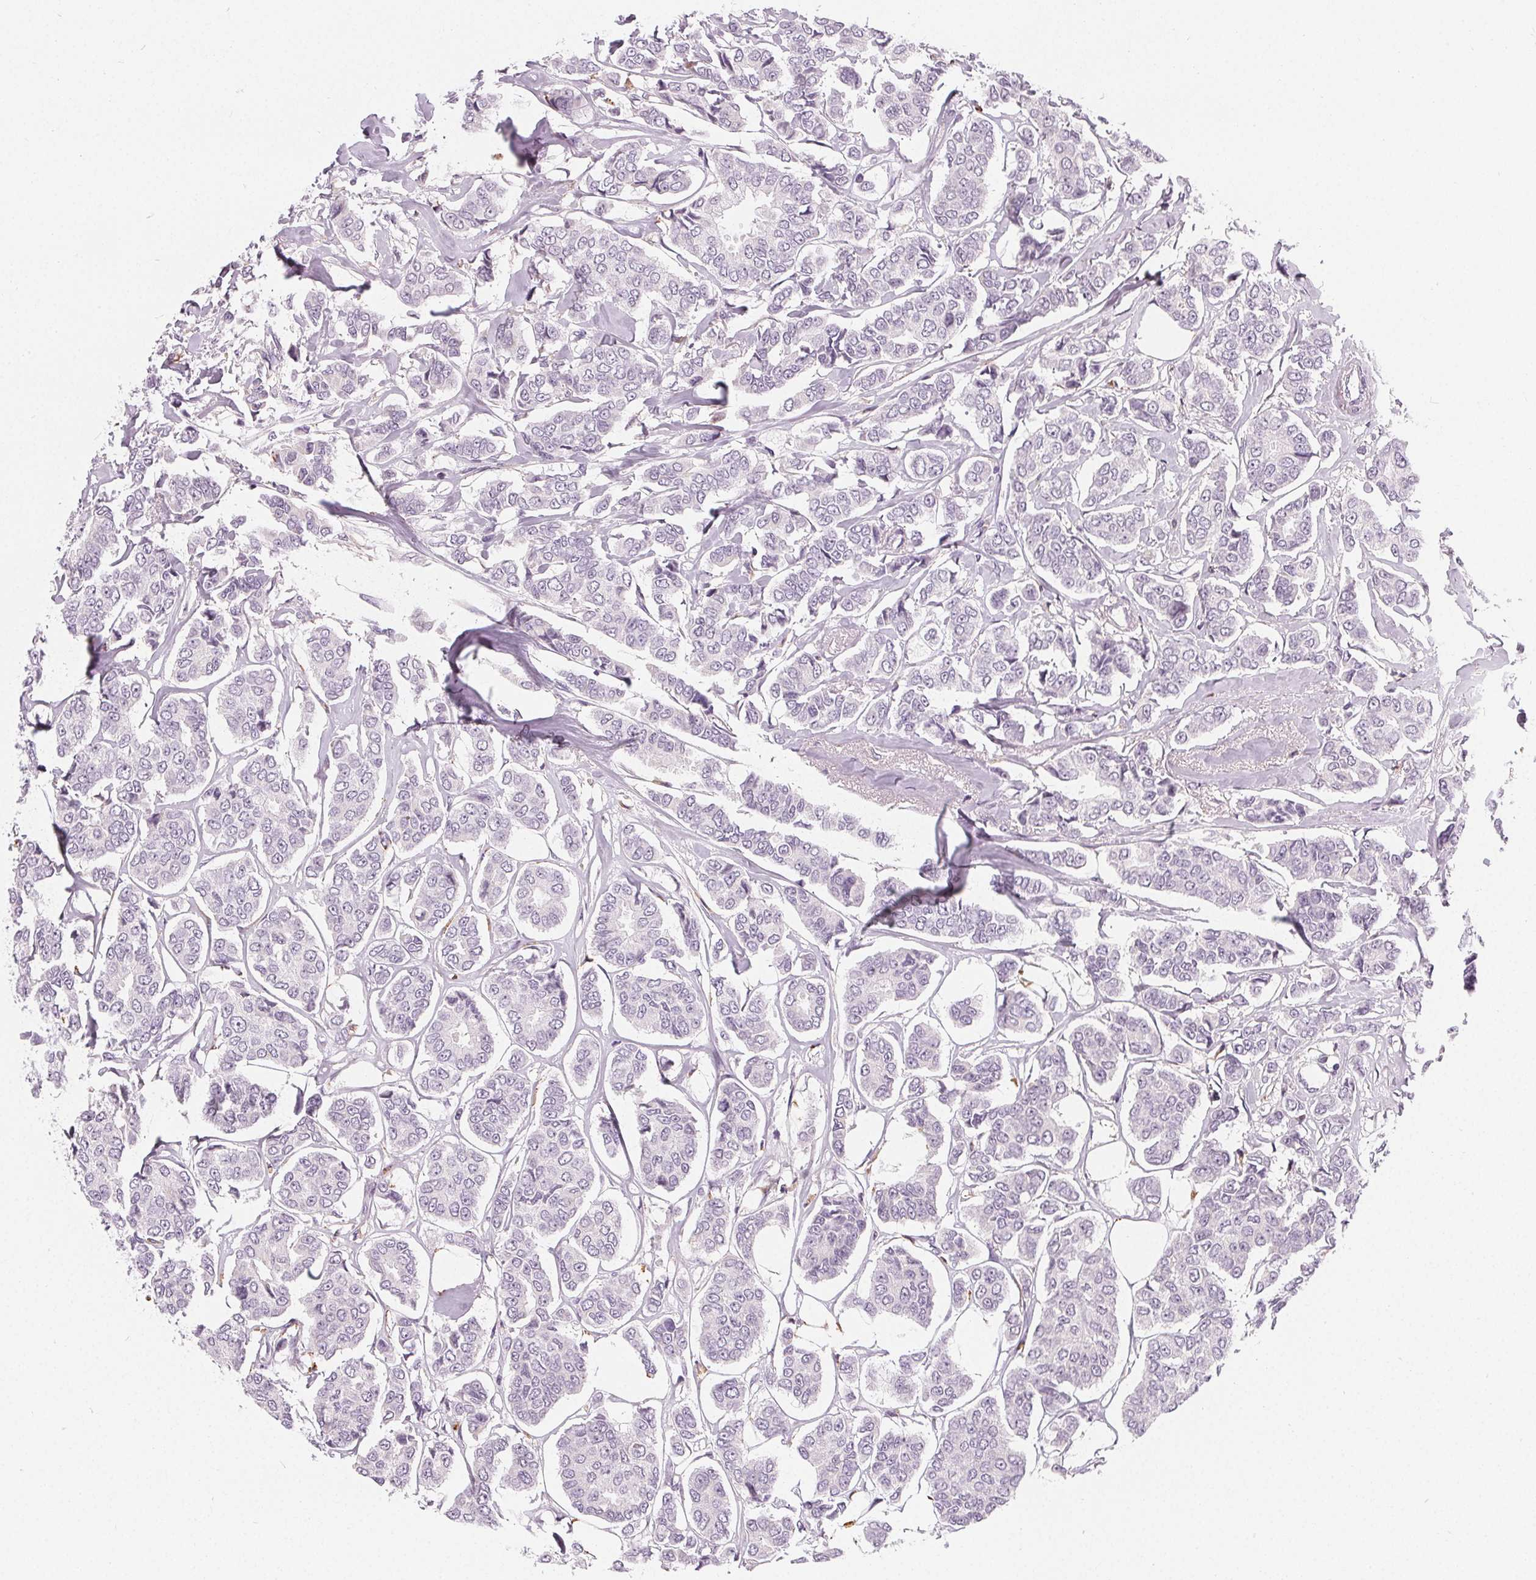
{"staining": {"intensity": "negative", "quantity": "none", "location": "none"}, "tissue": "breast cancer", "cell_type": "Tumor cells", "image_type": "cancer", "snomed": [{"axis": "morphology", "description": "Duct carcinoma"}, {"axis": "topography", "description": "Breast"}], "caption": "Photomicrograph shows no protein positivity in tumor cells of invasive ductal carcinoma (breast) tissue.", "gene": "HOPX", "patient": {"sex": "female", "age": 94}}